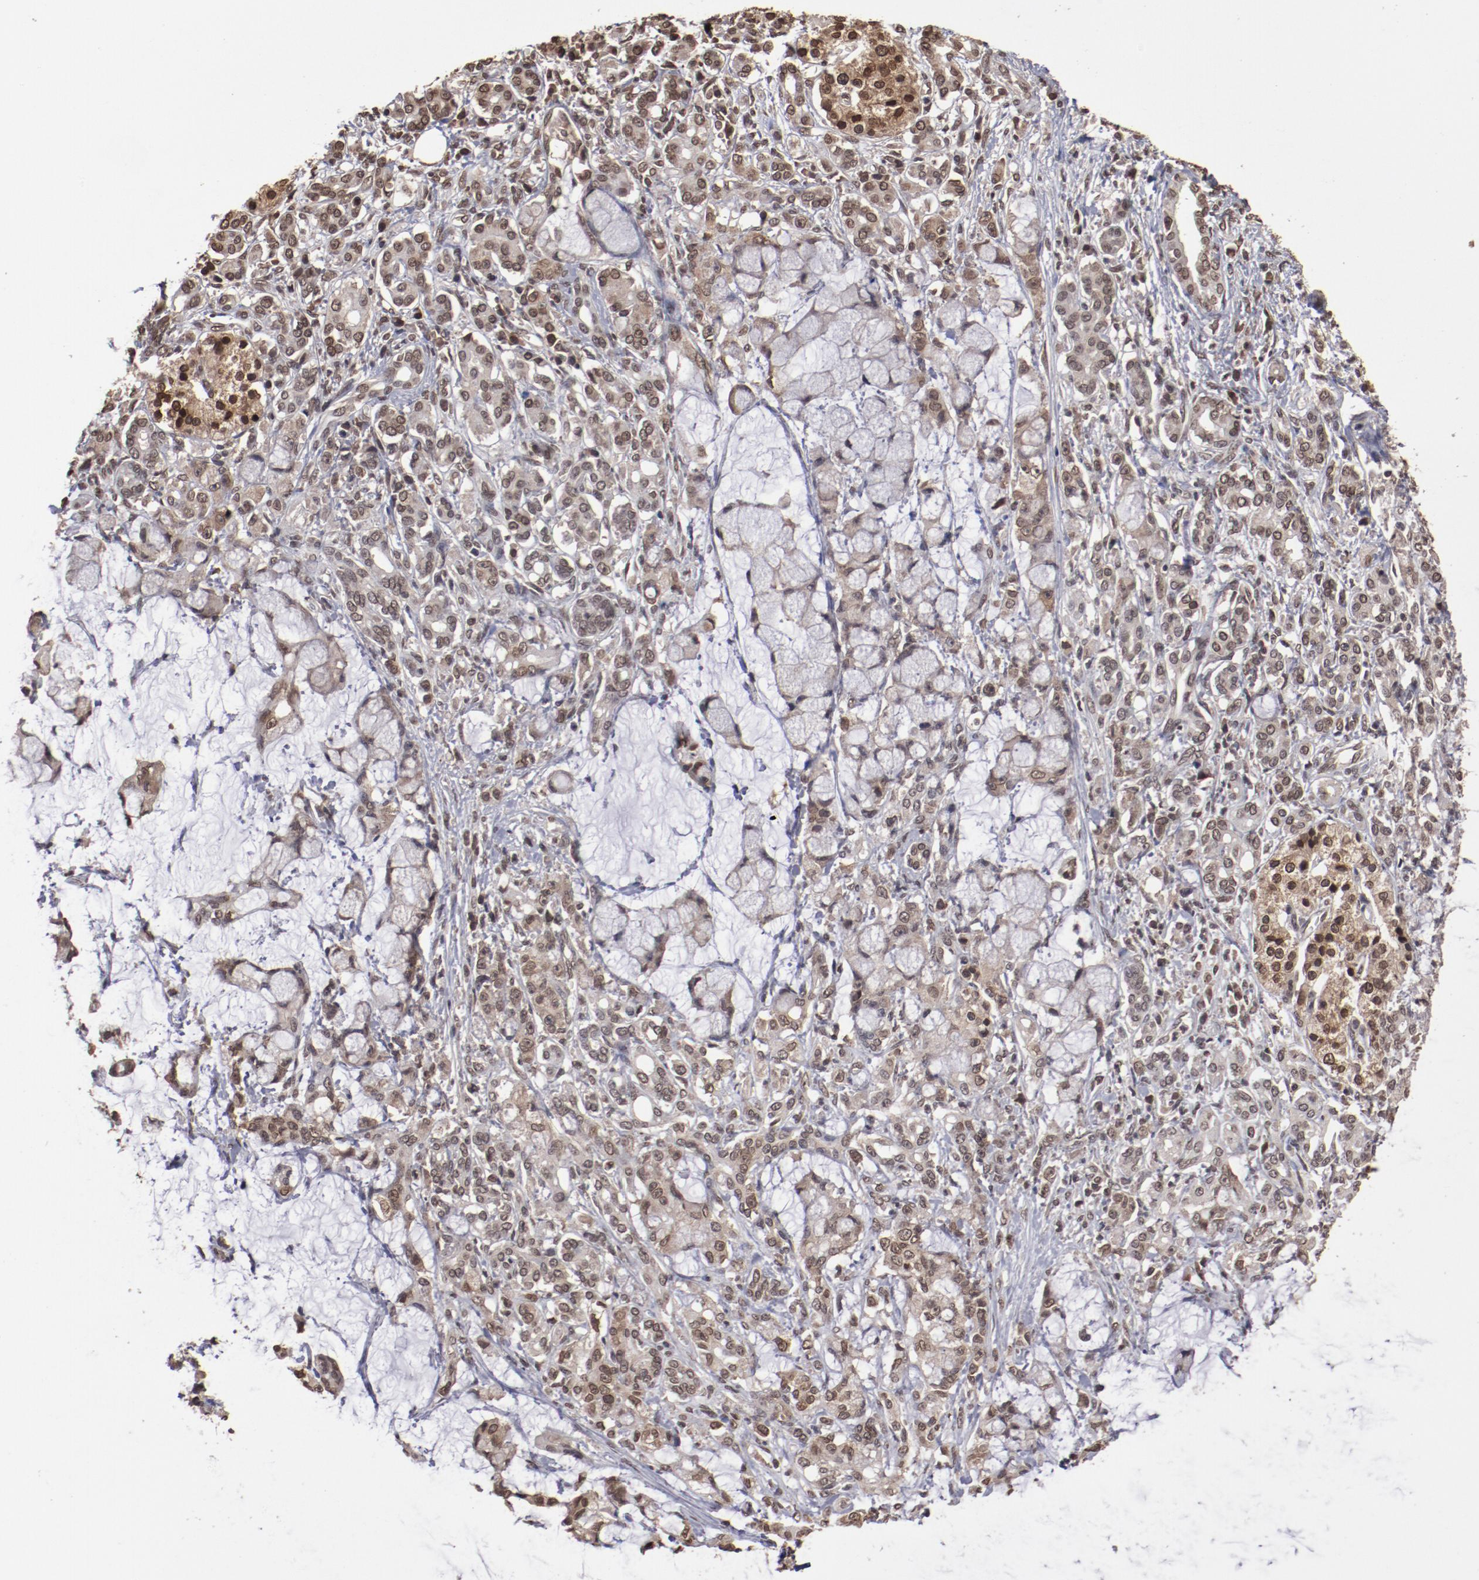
{"staining": {"intensity": "moderate", "quantity": ">75%", "location": "nuclear"}, "tissue": "pancreatic cancer", "cell_type": "Tumor cells", "image_type": "cancer", "snomed": [{"axis": "morphology", "description": "Adenocarcinoma, NOS"}, {"axis": "topography", "description": "Pancreas"}], "caption": "Protein expression by immunohistochemistry (IHC) demonstrates moderate nuclear staining in about >75% of tumor cells in pancreatic cancer (adenocarcinoma). (Stains: DAB in brown, nuclei in blue, Microscopy: brightfield microscopy at high magnification).", "gene": "AKT1", "patient": {"sex": "female", "age": 73}}